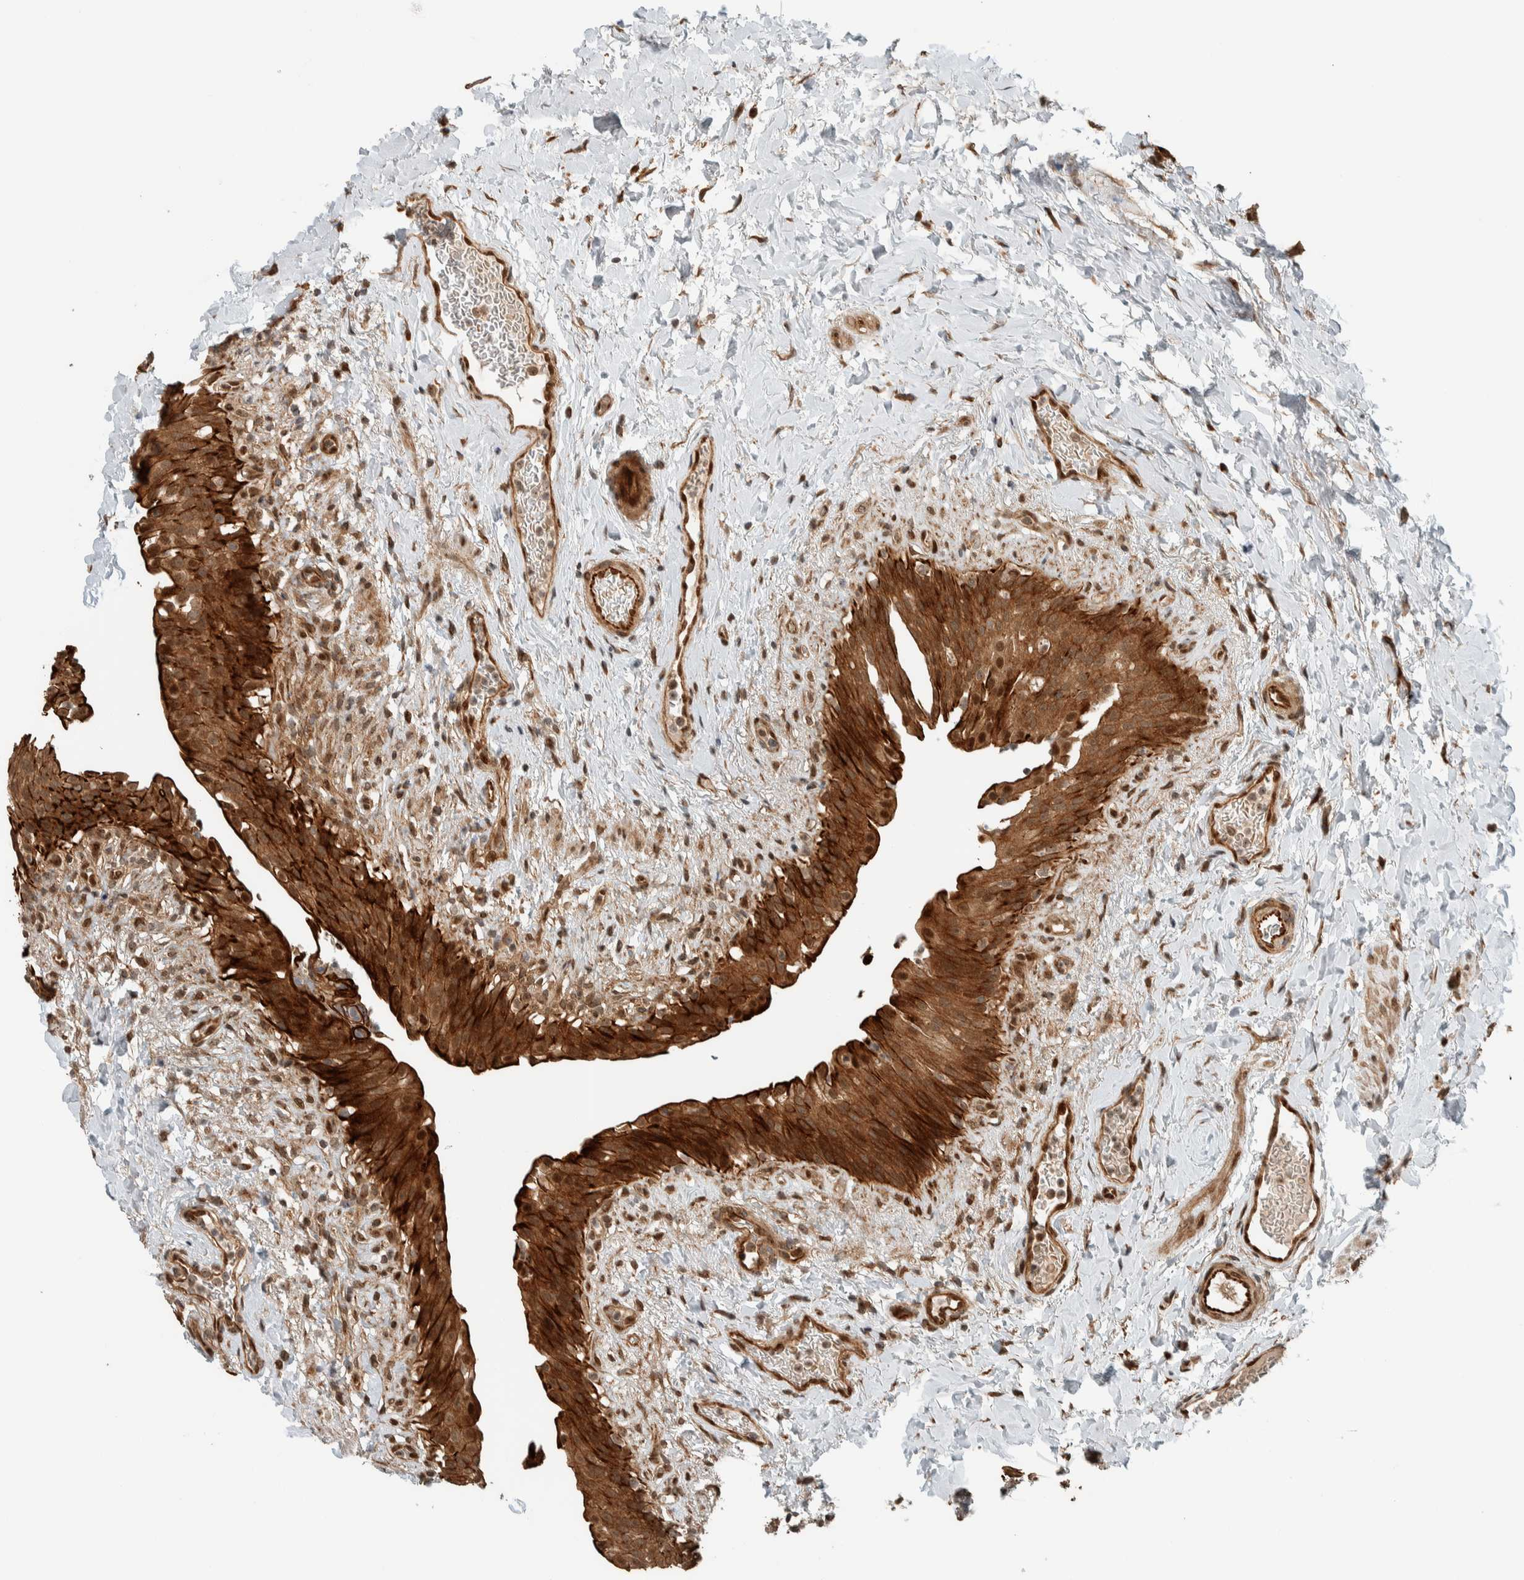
{"staining": {"intensity": "strong", "quantity": ">75%", "location": "cytoplasmic/membranous,nuclear"}, "tissue": "urinary bladder", "cell_type": "Urothelial cells", "image_type": "normal", "snomed": [{"axis": "morphology", "description": "Normal tissue, NOS"}, {"axis": "topography", "description": "Urinary bladder"}], "caption": "This is a photomicrograph of immunohistochemistry (IHC) staining of unremarkable urinary bladder, which shows strong positivity in the cytoplasmic/membranous,nuclear of urothelial cells.", "gene": "STXBP4", "patient": {"sex": "female", "age": 60}}